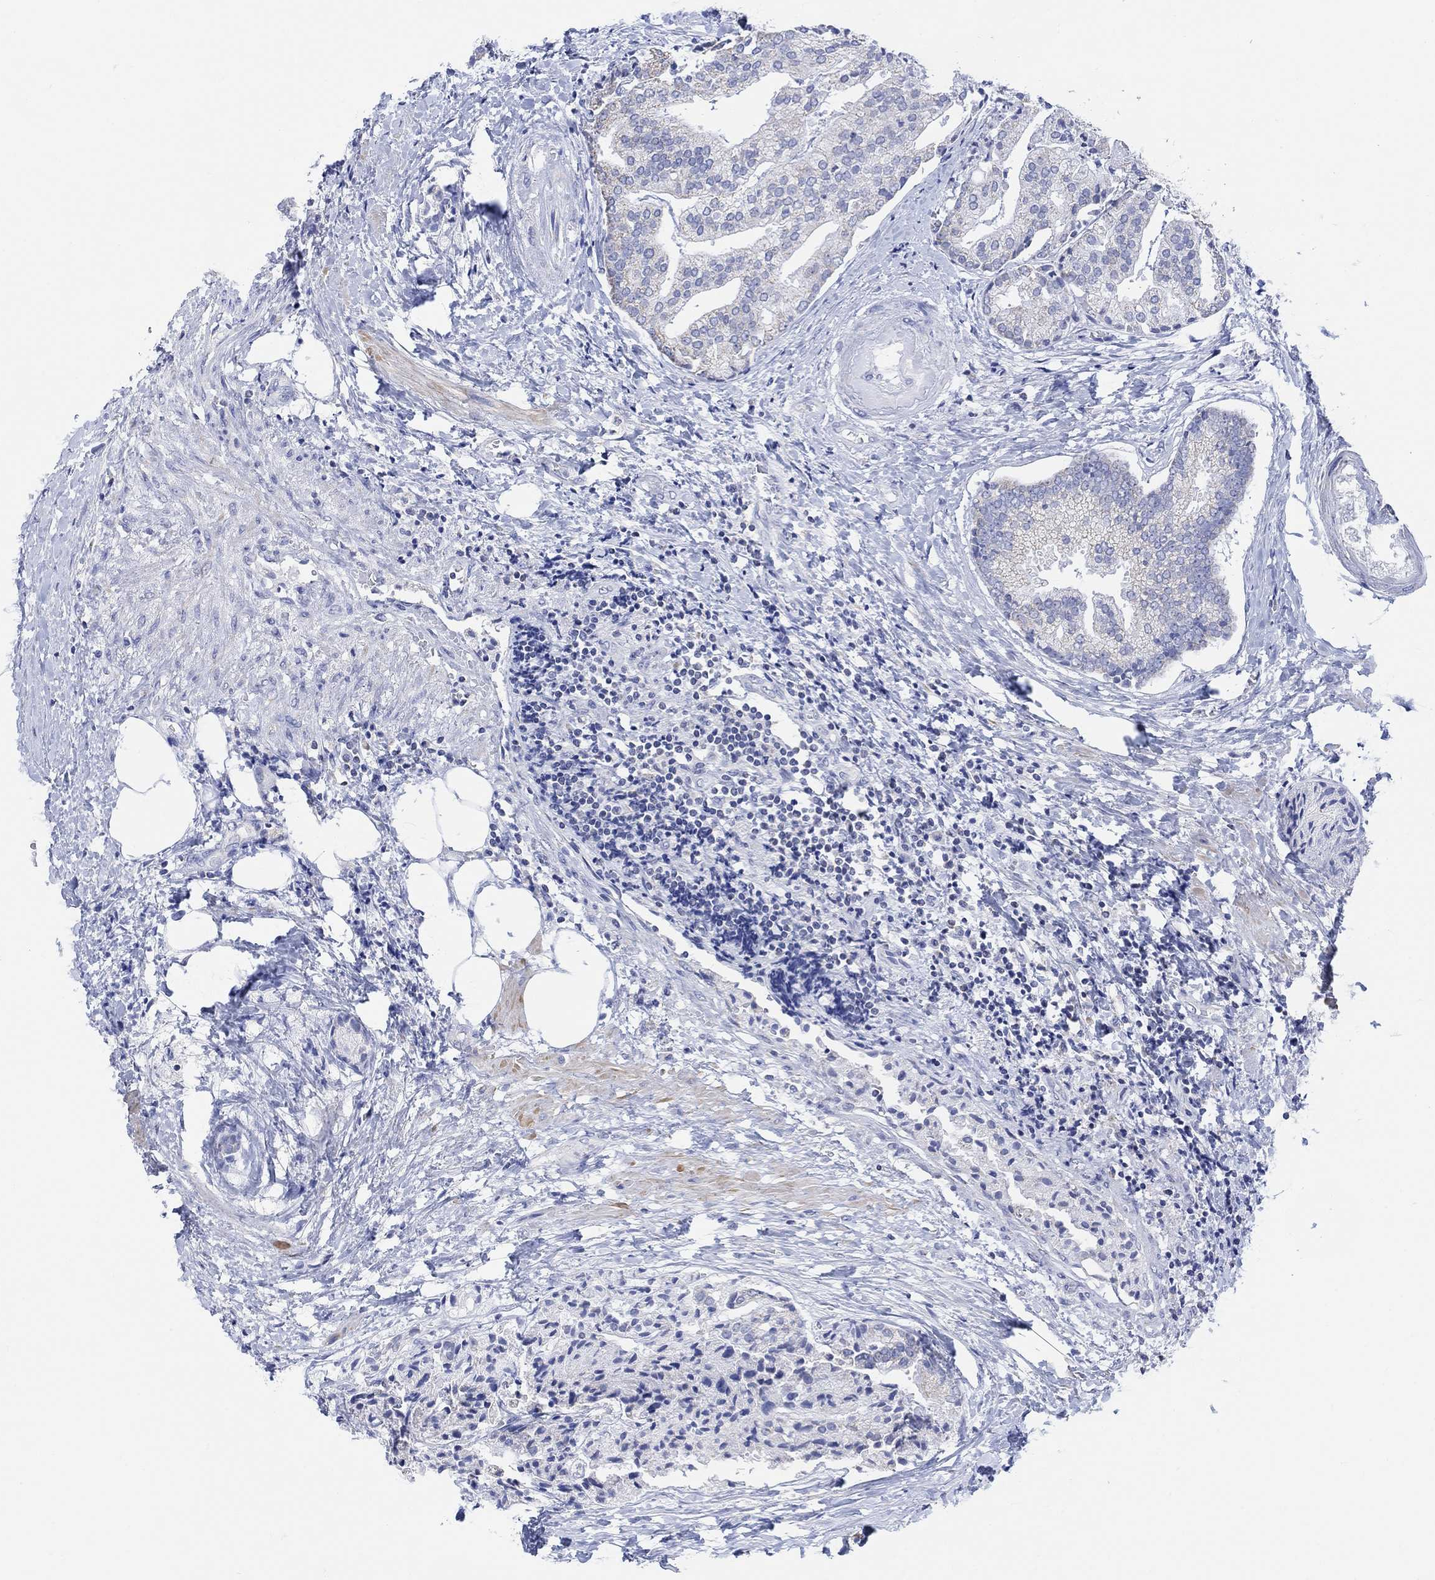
{"staining": {"intensity": "negative", "quantity": "none", "location": "none"}, "tissue": "prostate cancer", "cell_type": "Tumor cells", "image_type": "cancer", "snomed": [{"axis": "morphology", "description": "Adenocarcinoma, NOS"}, {"axis": "topography", "description": "Prostate and seminal vesicle, NOS"}, {"axis": "topography", "description": "Prostate"}], "caption": "Tumor cells show no significant protein positivity in adenocarcinoma (prostate). The staining is performed using DAB (3,3'-diaminobenzidine) brown chromogen with nuclei counter-stained in using hematoxylin.", "gene": "SYT12", "patient": {"sex": "male", "age": 44}}